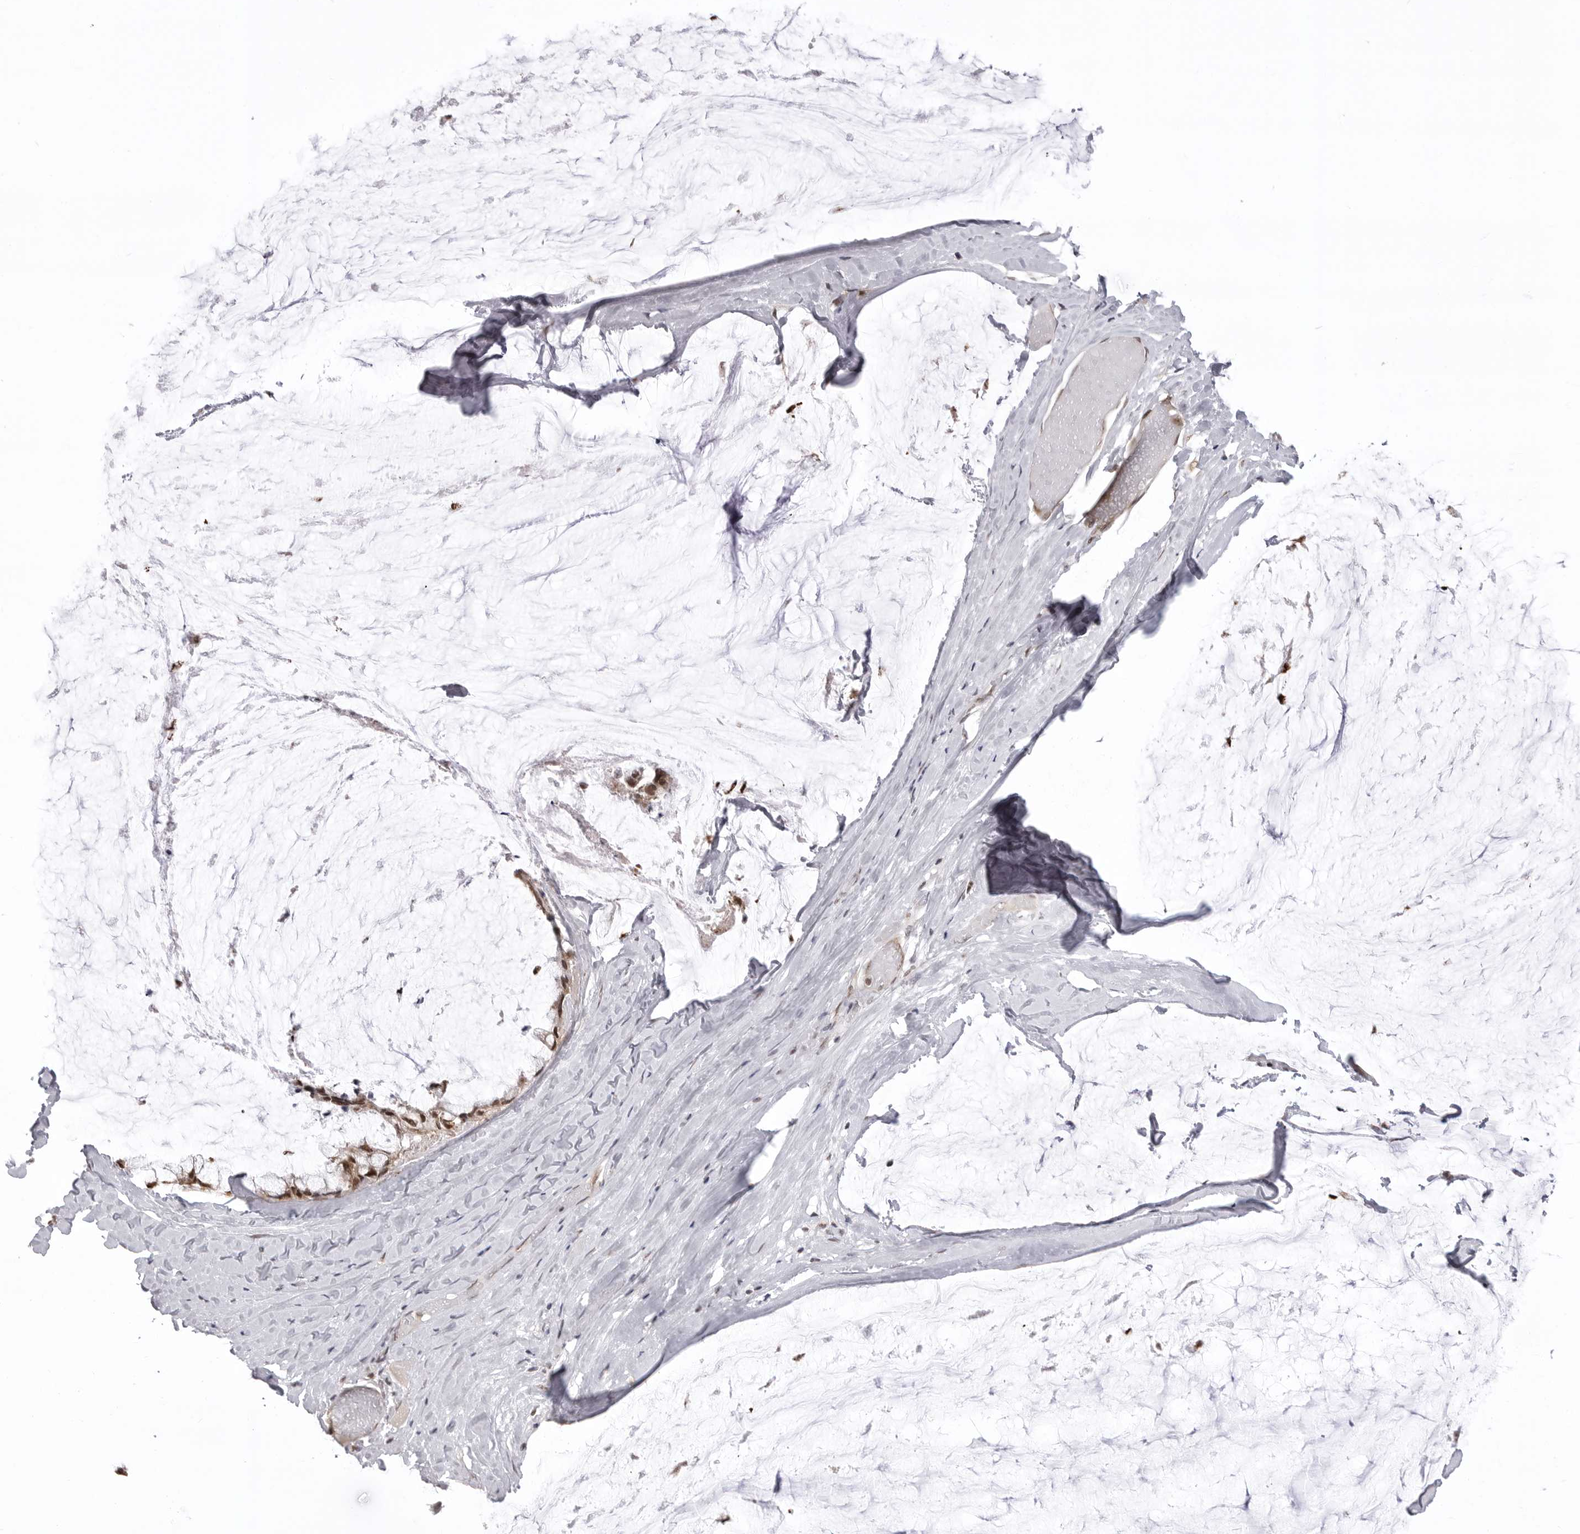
{"staining": {"intensity": "moderate", "quantity": ">75%", "location": "cytoplasmic/membranous,nuclear"}, "tissue": "ovarian cancer", "cell_type": "Tumor cells", "image_type": "cancer", "snomed": [{"axis": "morphology", "description": "Cystadenocarcinoma, mucinous, NOS"}, {"axis": "topography", "description": "Ovary"}], "caption": "An image of mucinous cystadenocarcinoma (ovarian) stained for a protein displays moderate cytoplasmic/membranous and nuclear brown staining in tumor cells.", "gene": "PHF3", "patient": {"sex": "female", "age": 39}}